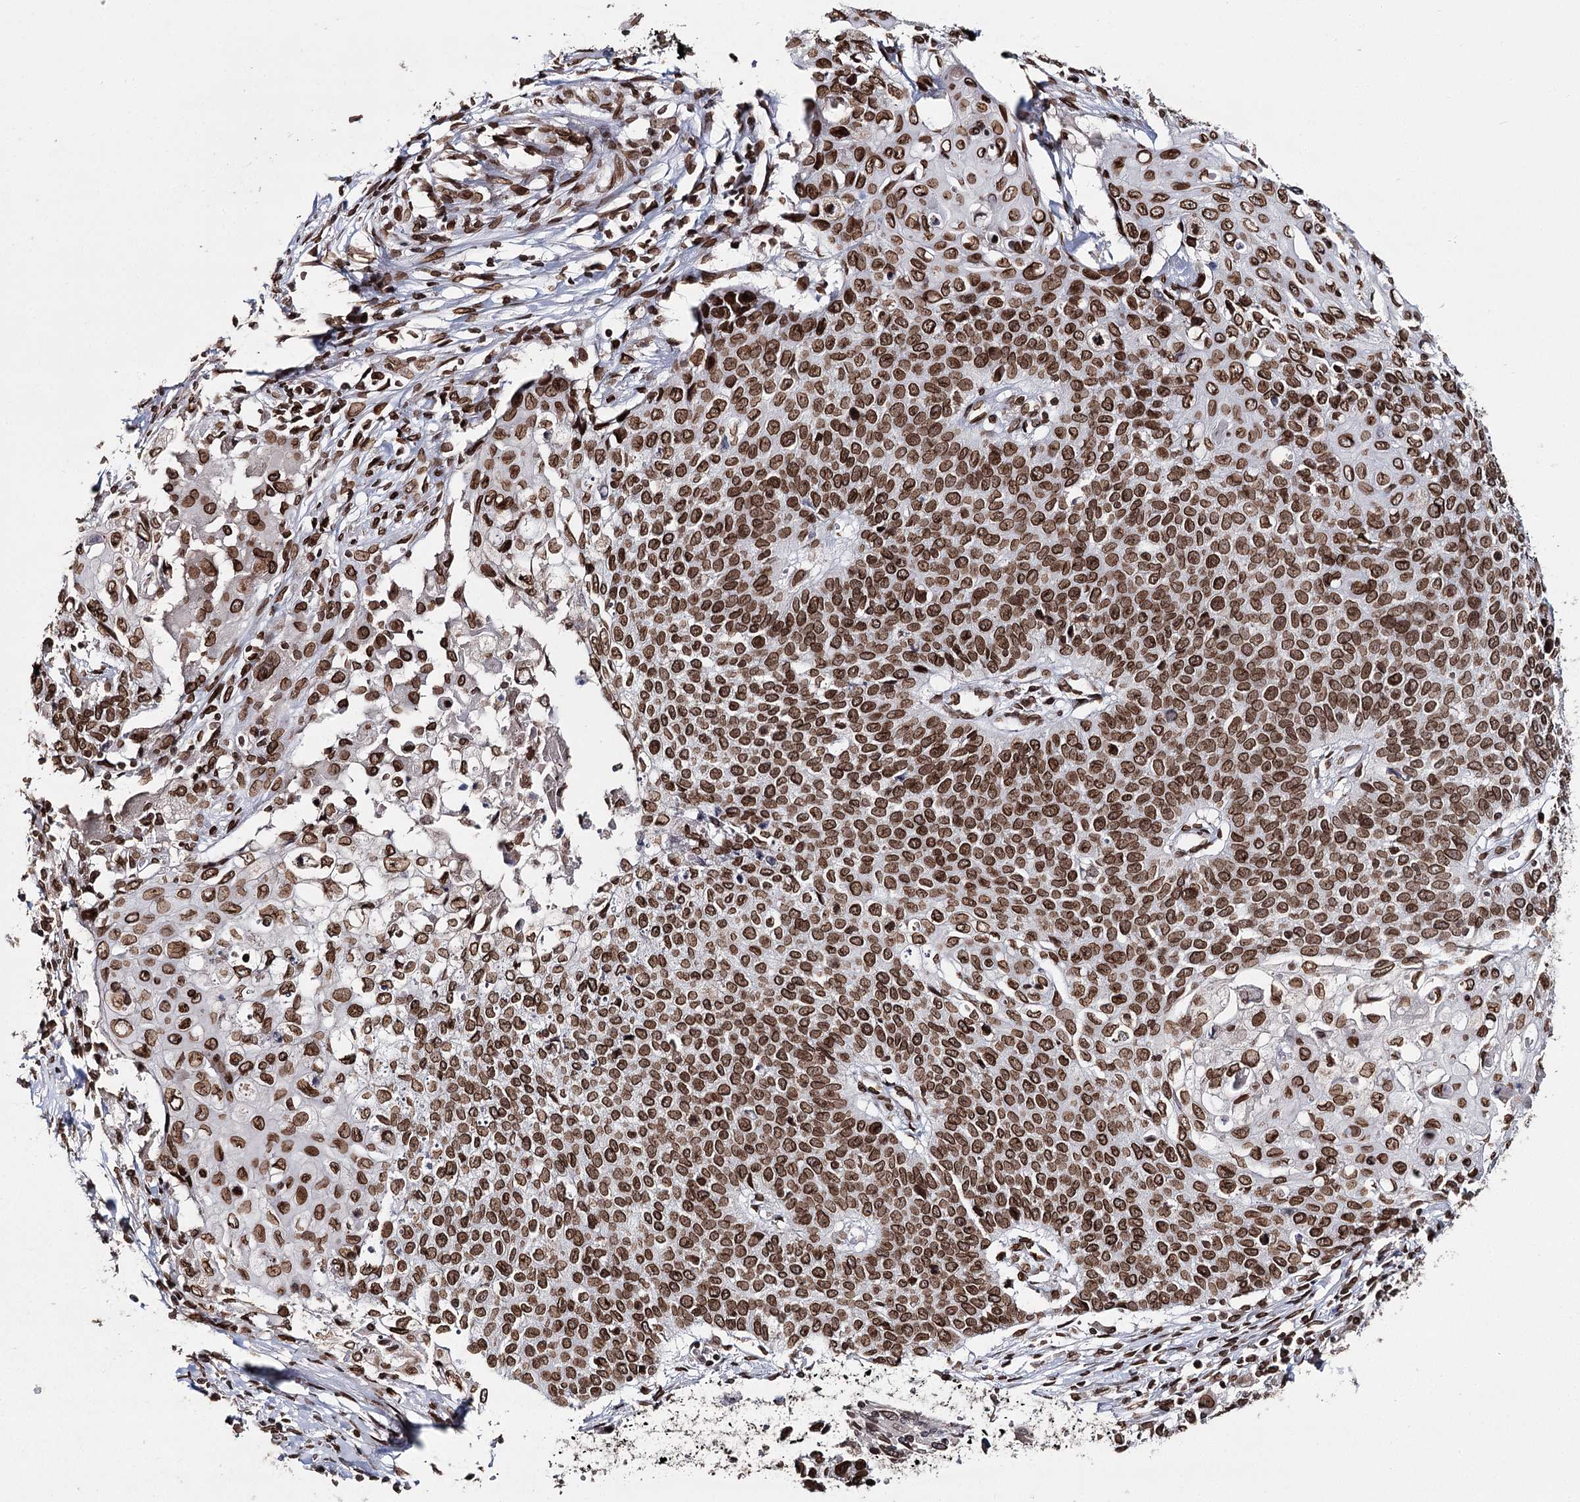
{"staining": {"intensity": "strong", "quantity": ">75%", "location": "cytoplasmic/membranous,nuclear"}, "tissue": "cervical cancer", "cell_type": "Tumor cells", "image_type": "cancer", "snomed": [{"axis": "morphology", "description": "Squamous cell carcinoma, NOS"}, {"axis": "topography", "description": "Cervix"}], "caption": "A brown stain highlights strong cytoplasmic/membranous and nuclear expression of a protein in squamous cell carcinoma (cervical) tumor cells.", "gene": "KIAA0930", "patient": {"sex": "female", "age": 39}}